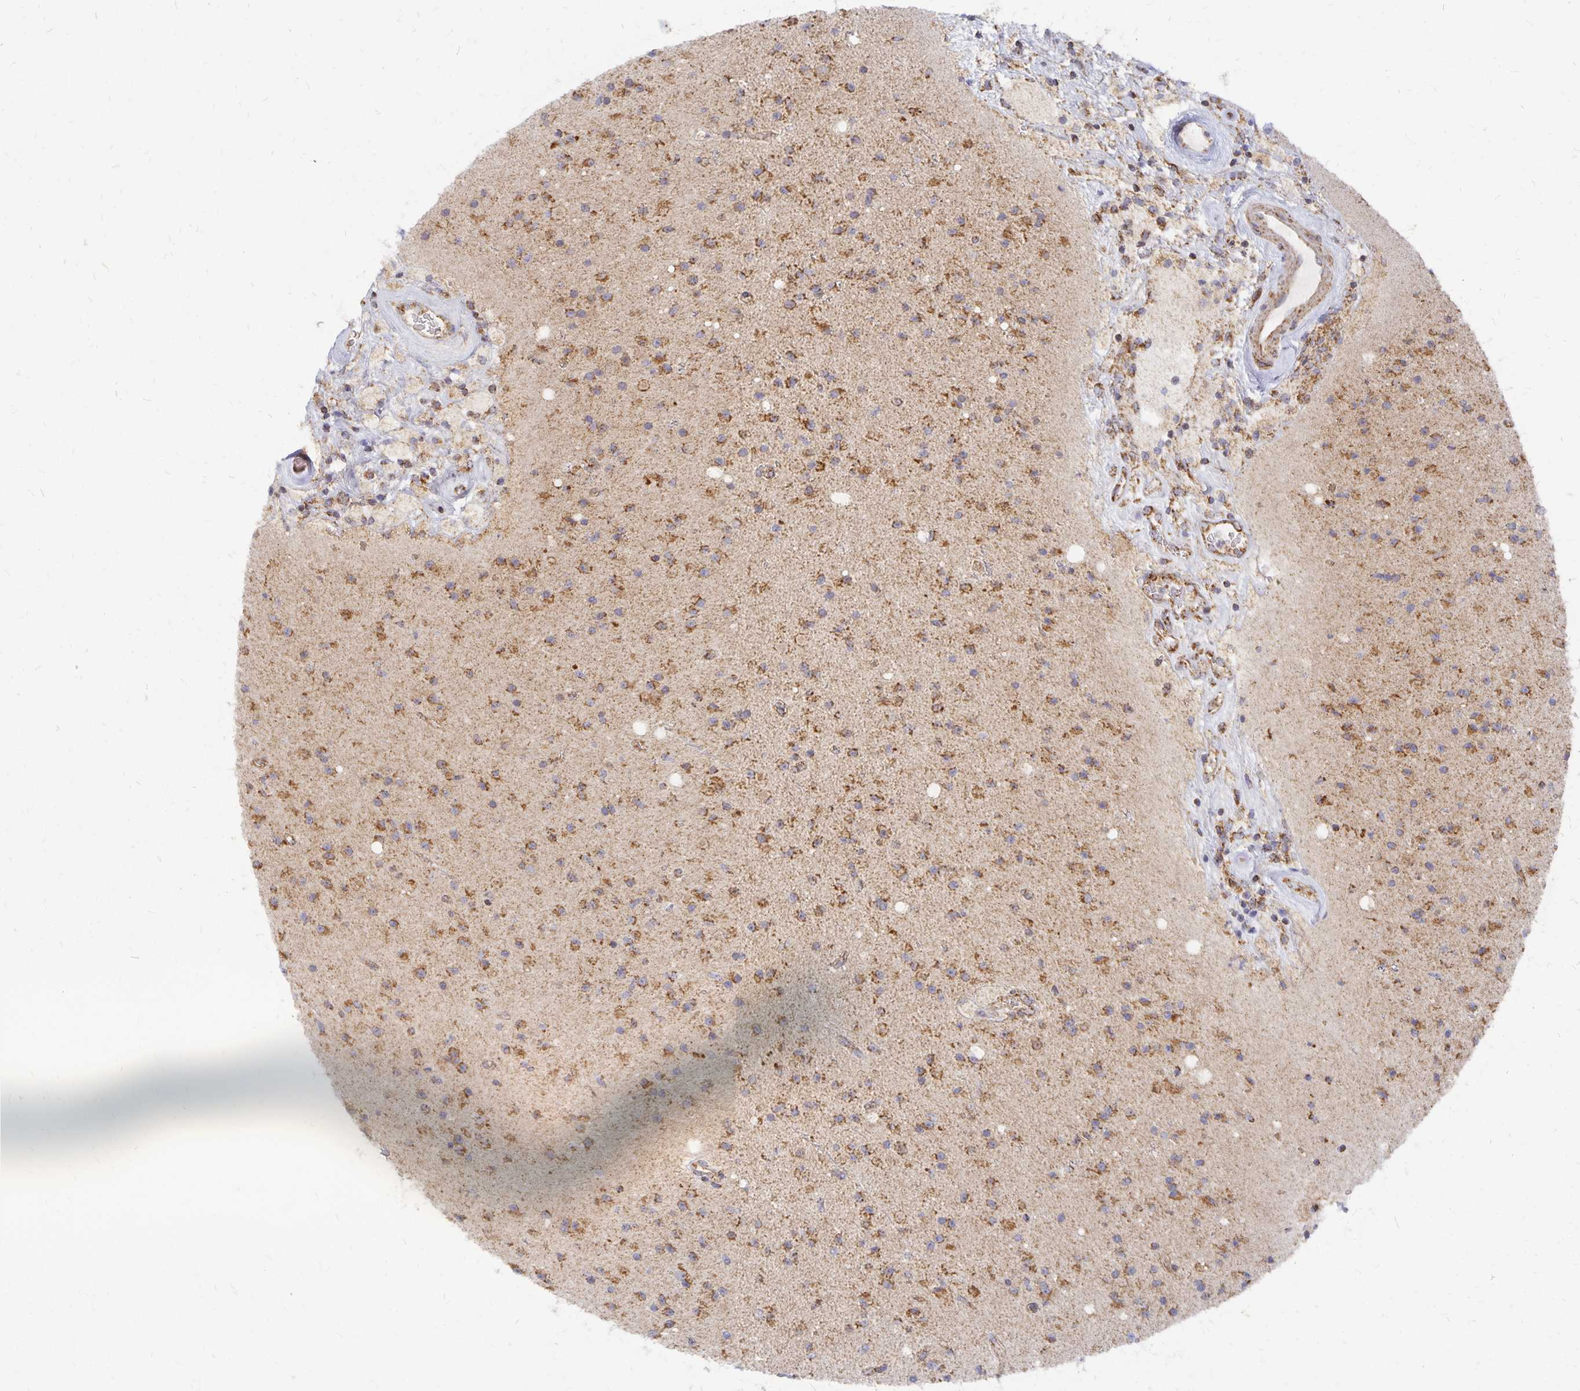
{"staining": {"intensity": "moderate", "quantity": ">75%", "location": "cytoplasmic/membranous"}, "tissue": "glioma", "cell_type": "Tumor cells", "image_type": "cancer", "snomed": [{"axis": "morphology", "description": "Glioma, malignant, High grade"}, {"axis": "topography", "description": "Brain"}], "caption": "Protein staining of glioma tissue exhibits moderate cytoplasmic/membranous expression in approximately >75% of tumor cells. (Stains: DAB in brown, nuclei in blue, Microscopy: brightfield microscopy at high magnification).", "gene": "STOML2", "patient": {"sex": "male", "age": 36}}